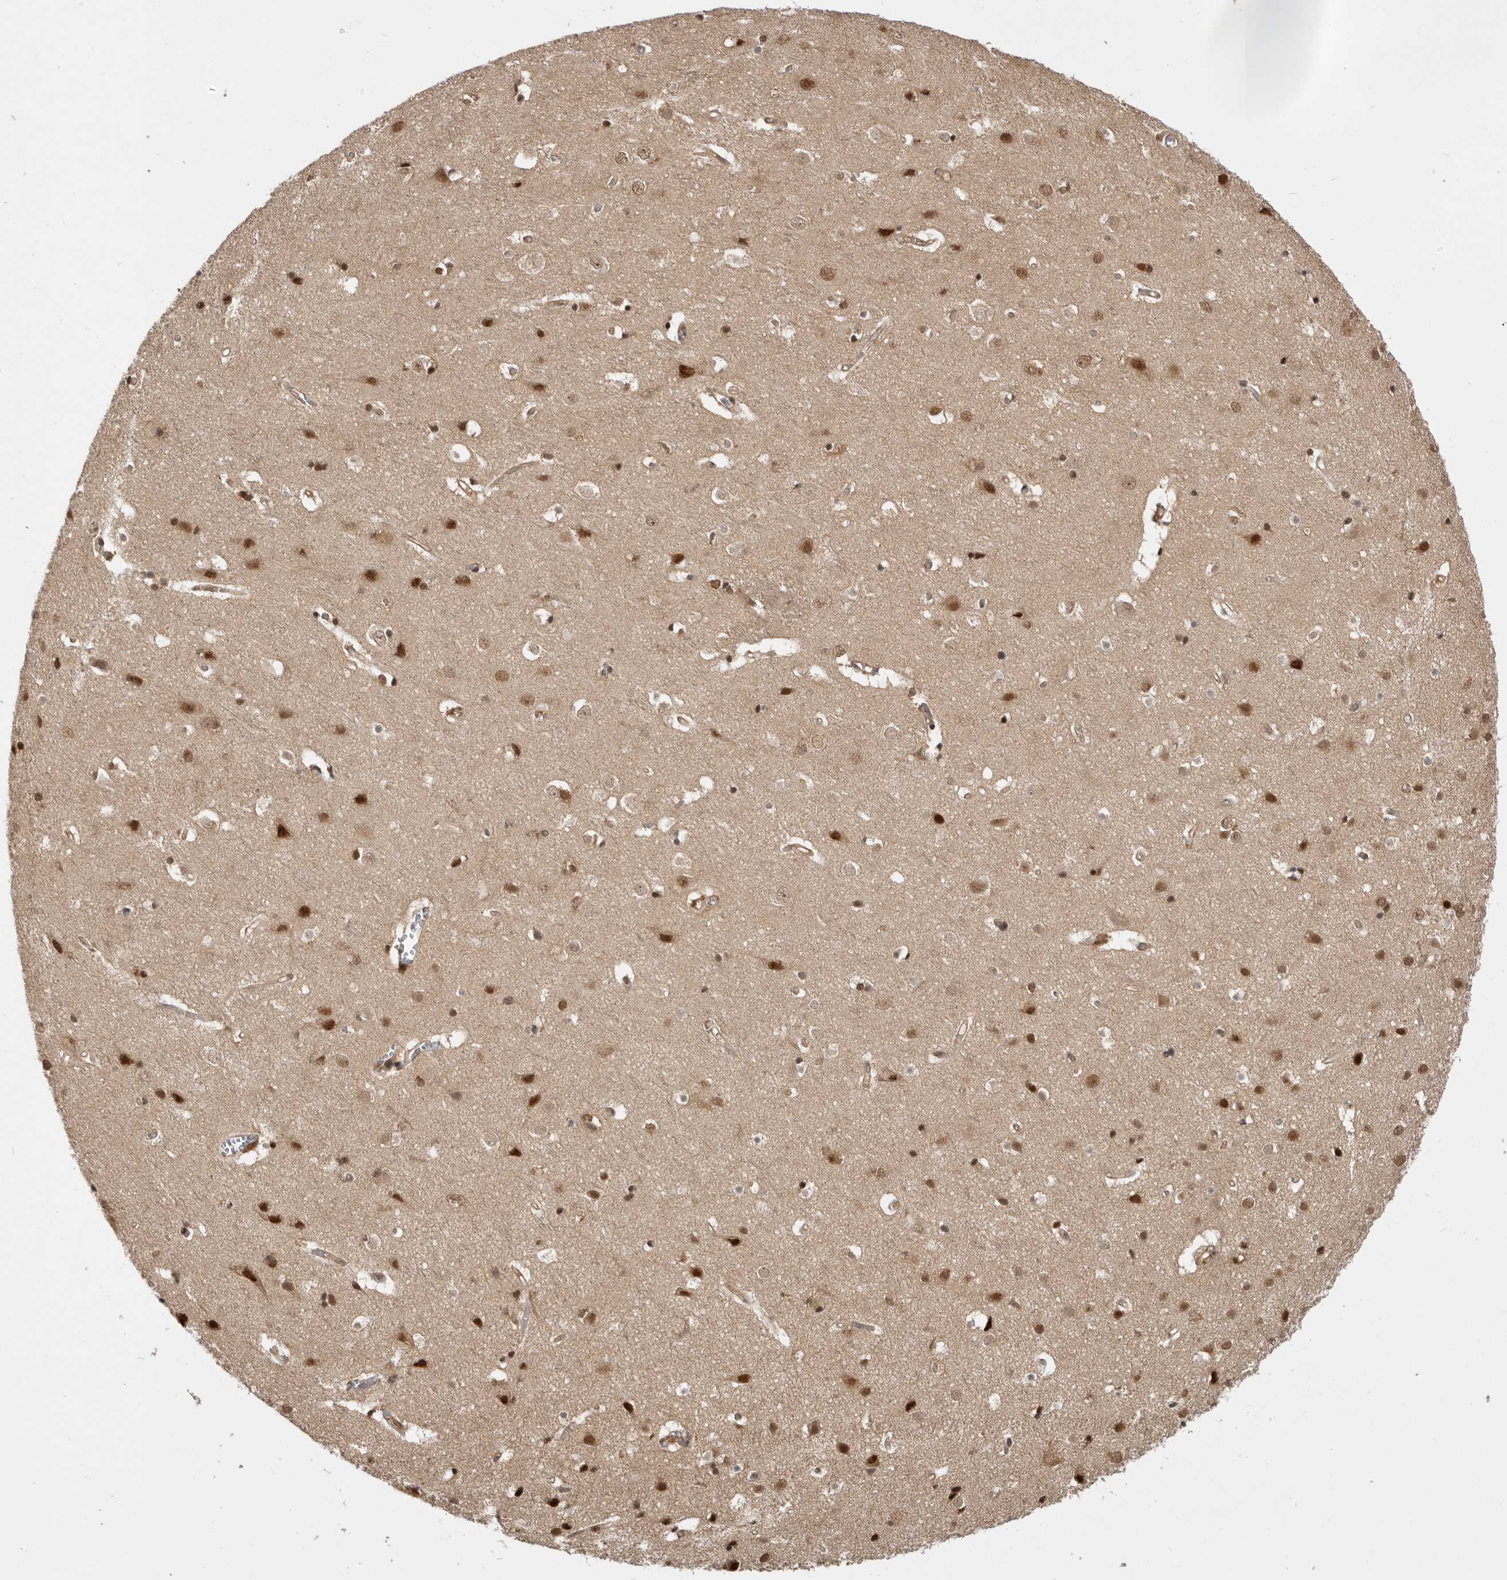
{"staining": {"intensity": "moderate", "quantity": ">75%", "location": "cytoplasmic/membranous,nuclear"}, "tissue": "cerebral cortex", "cell_type": "Endothelial cells", "image_type": "normal", "snomed": [{"axis": "morphology", "description": "Normal tissue, NOS"}, {"axis": "topography", "description": "Cerebral cortex"}], "caption": "High-power microscopy captured an immunohistochemistry (IHC) photomicrograph of normal cerebral cortex, revealing moderate cytoplasmic/membranous,nuclear expression in approximately >75% of endothelial cells.", "gene": "ADPRS", "patient": {"sex": "male", "age": 54}}